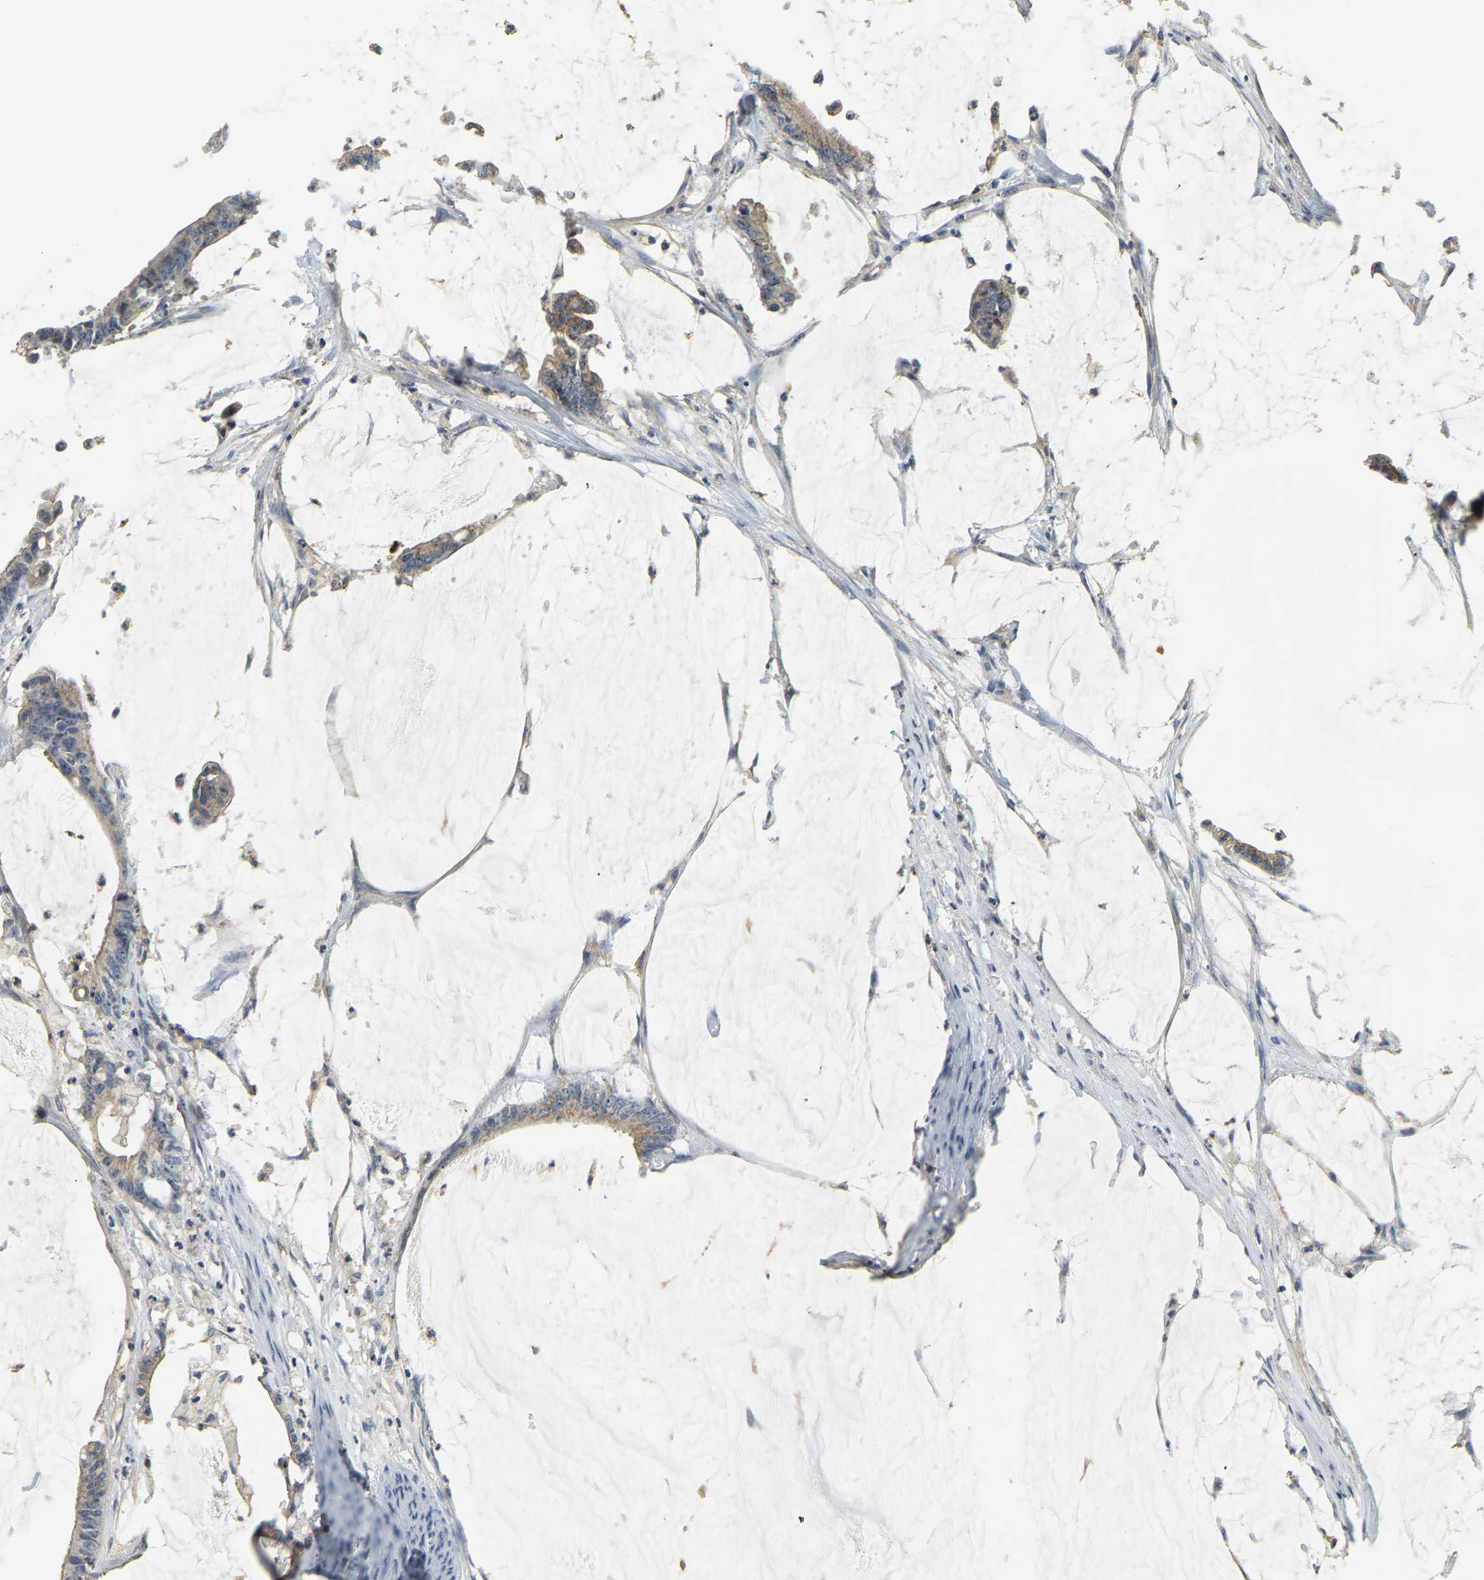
{"staining": {"intensity": "moderate", "quantity": "<25%", "location": "cytoplasmic/membranous"}, "tissue": "colorectal cancer", "cell_type": "Tumor cells", "image_type": "cancer", "snomed": [{"axis": "morphology", "description": "Adenocarcinoma, NOS"}, {"axis": "topography", "description": "Rectum"}], "caption": "Tumor cells display low levels of moderate cytoplasmic/membranous expression in approximately <25% of cells in adenocarcinoma (colorectal).", "gene": "RRP1", "patient": {"sex": "female", "age": 66}}